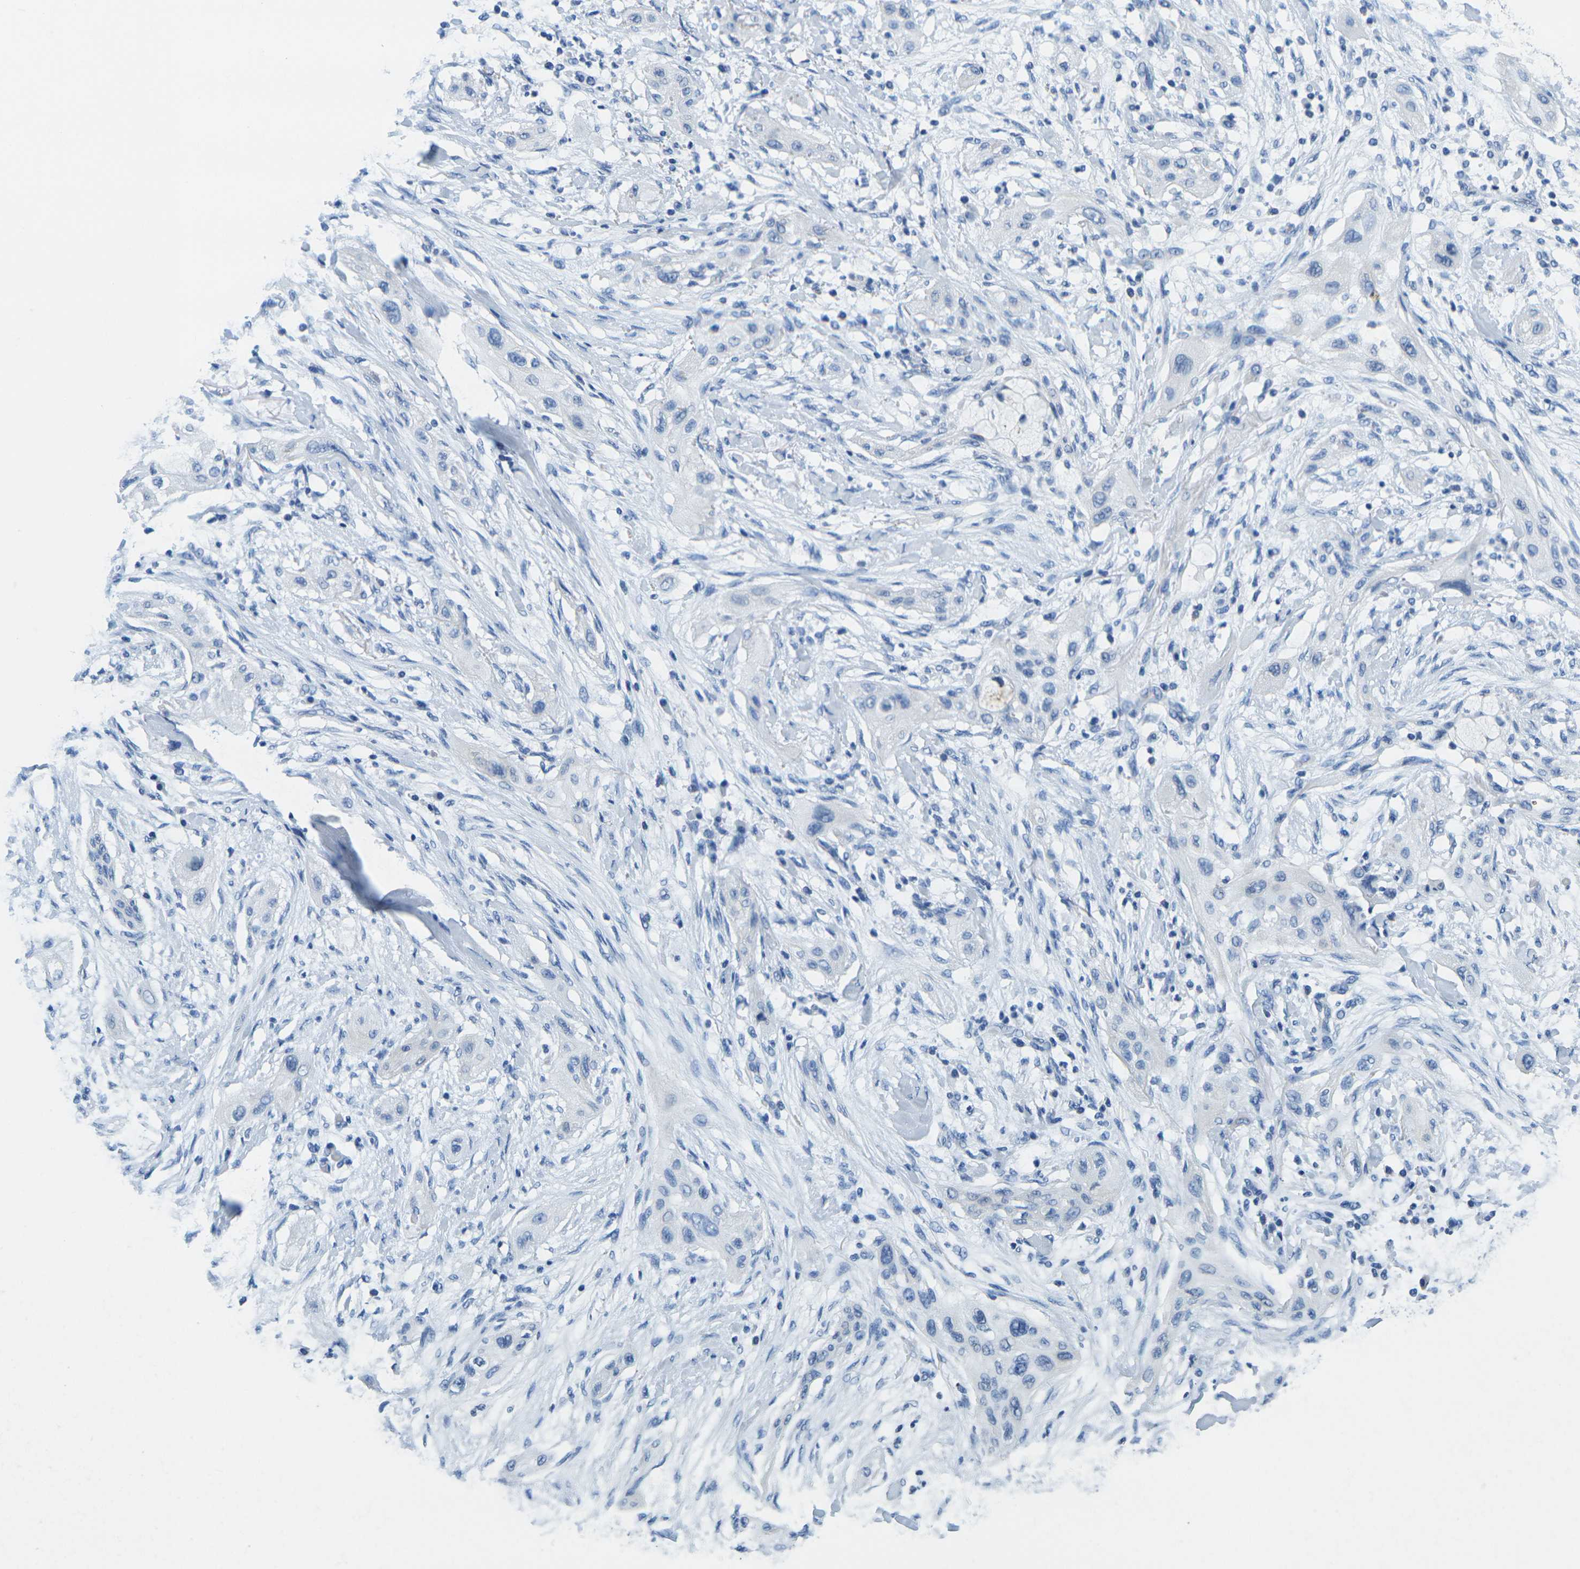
{"staining": {"intensity": "negative", "quantity": "none", "location": "none"}, "tissue": "lung cancer", "cell_type": "Tumor cells", "image_type": "cancer", "snomed": [{"axis": "morphology", "description": "Squamous cell carcinoma, NOS"}, {"axis": "topography", "description": "Lung"}], "caption": "DAB (3,3'-diaminobenzidine) immunohistochemical staining of human lung cancer (squamous cell carcinoma) shows no significant positivity in tumor cells.", "gene": "FAM3D", "patient": {"sex": "female", "age": 47}}